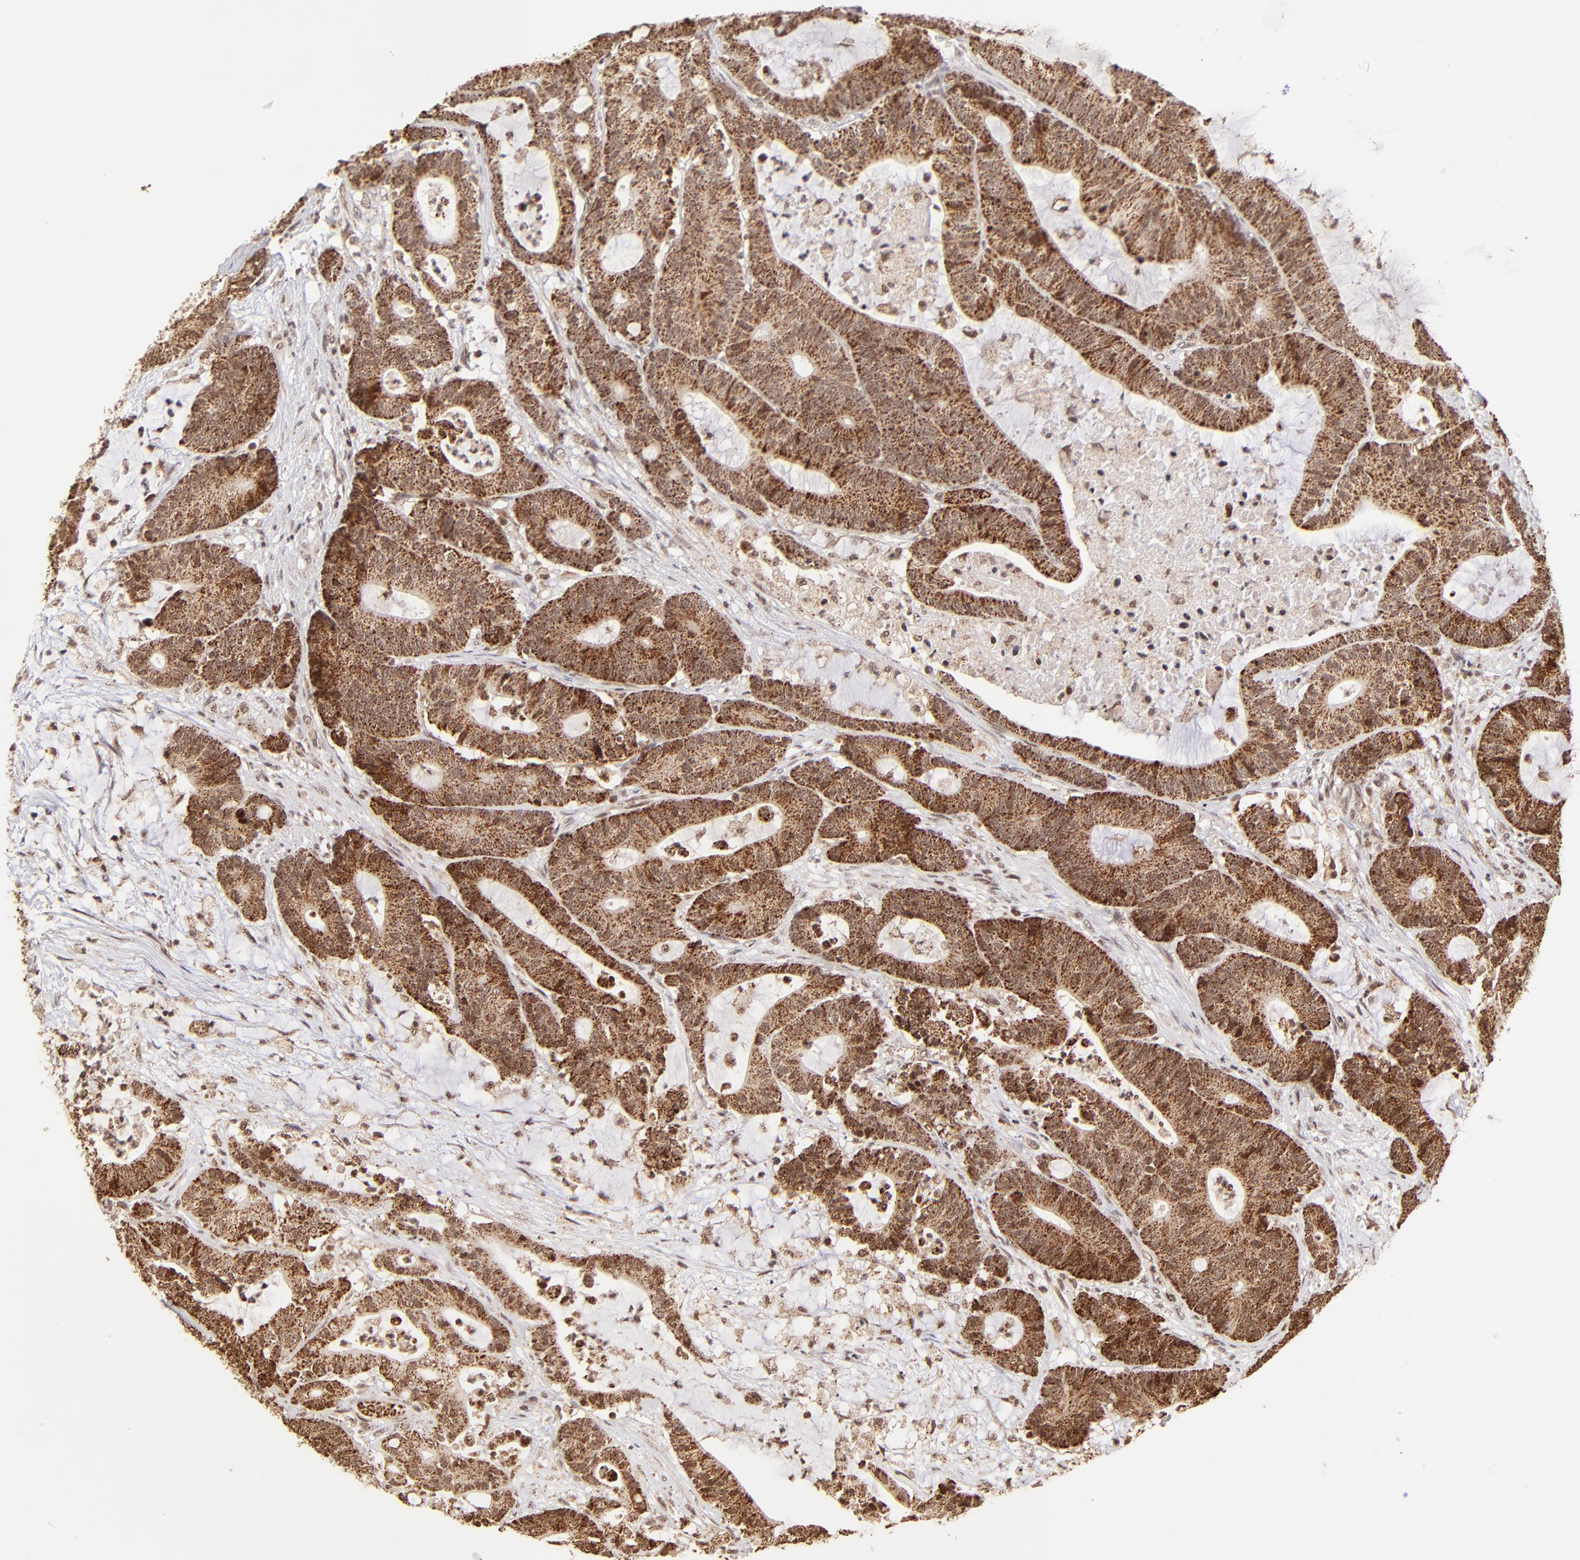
{"staining": {"intensity": "strong", "quantity": ">75%", "location": "cytoplasmic/membranous"}, "tissue": "colorectal cancer", "cell_type": "Tumor cells", "image_type": "cancer", "snomed": [{"axis": "morphology", "description": "Adenocarcinoma, NOS"}, {"axis": "topography", "description": "Colon"}], "caption": "The immunohistochemical stain shows strong cytoplasmic/membranous positivity in tumor cells of colorectal adenocarcinoma tissue.", "gene": "MED15", "patient": {"sex": "female", "age": 84}}